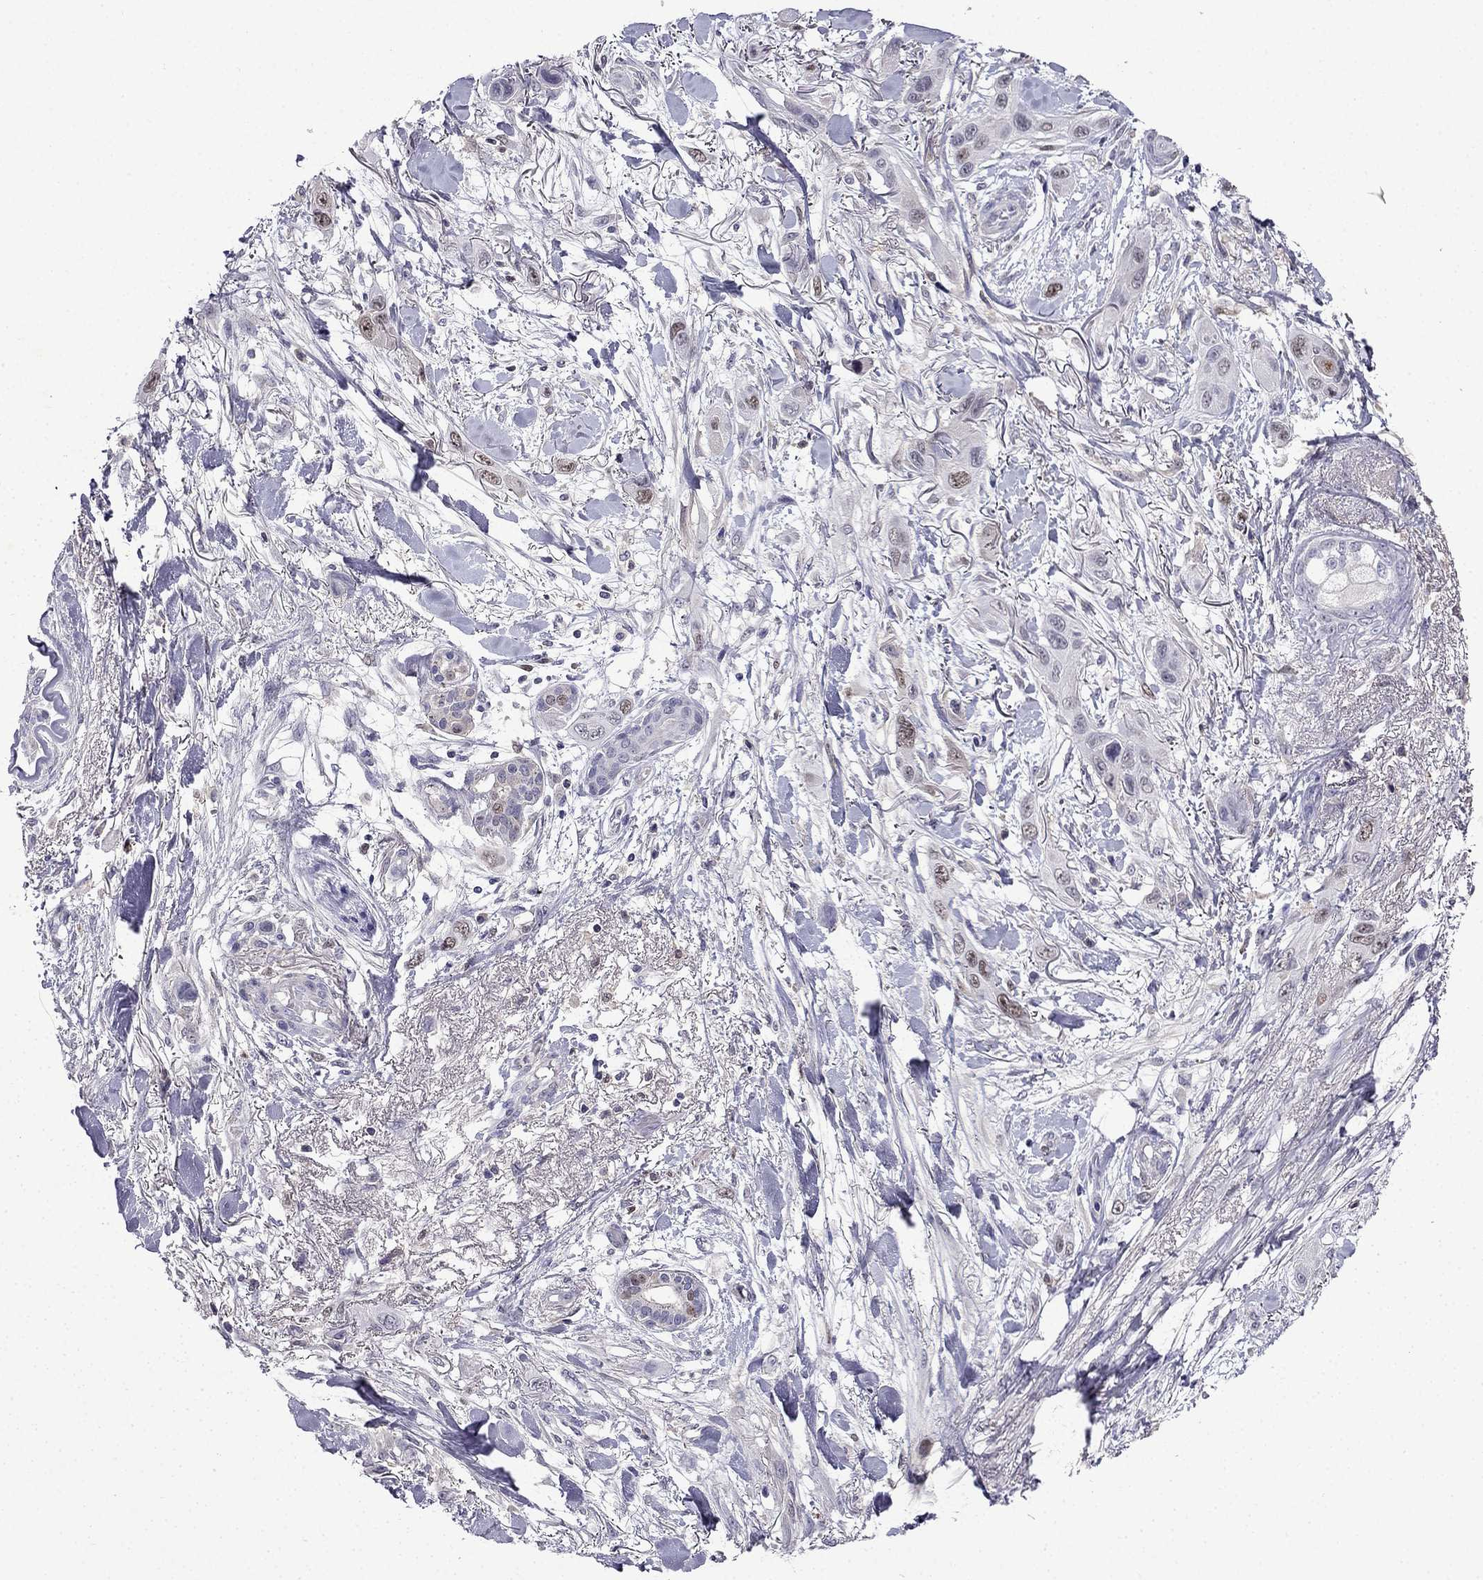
{"staining": {"intensity": "weak", "quantity": "25%-75%", "location": "nuclear"}, "tissue": "skin cancer", "cell_type": "Tumor cells", "image_type": "cancer", "snomed": [{"axis": "morphology", "description": "Squamous cell carcinoma, NOS"}, {"axis": "topography", "description": "Skin"}], "caption": "About 25%-75% of tumor cells in skin cancer reveal weak nuclear protein expression as visualized by brown immunohistochemical staining.", "gene": "UHRF1", "patient": {"sex": "male", "age": 79}}